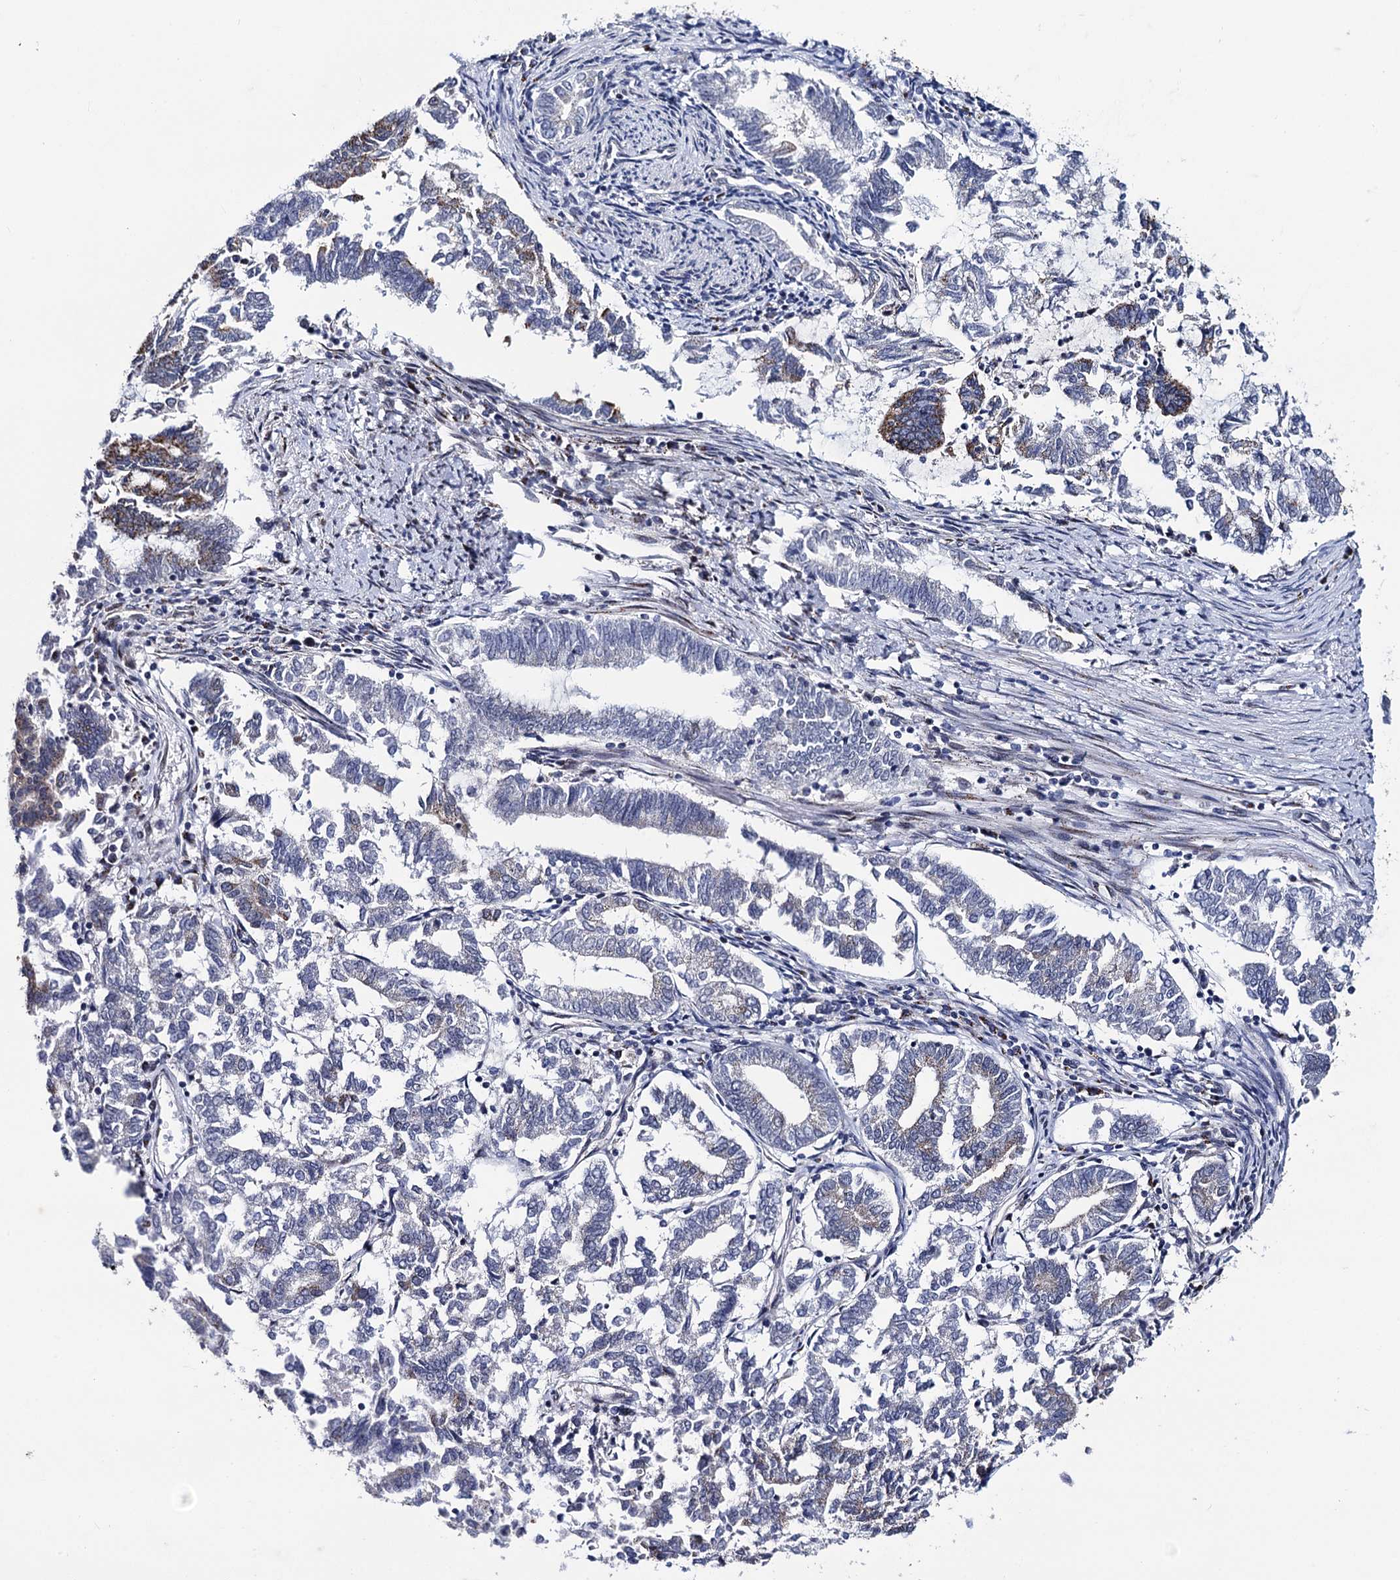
{"staining": {"intensity": "moderate", "quantity": "<25%", "location": "cytoplasmic/membranous"}, "tissue": "endometrial cancer", "cell_type": "Tumor cells", "image_type": "cancer", "snomed": [{"axis": "morphology", "description": "Adenocarcinoma, NOS"}, {"axis": "topography", "description": "Endometrium"}], "caption": "Human endometrial cancer (adenocarcinoma) stained with a protein marker demonstrates moderate staining in tumor cells.", "gene": "THAP2", "patient": {"sex": "female", "age": 79}}